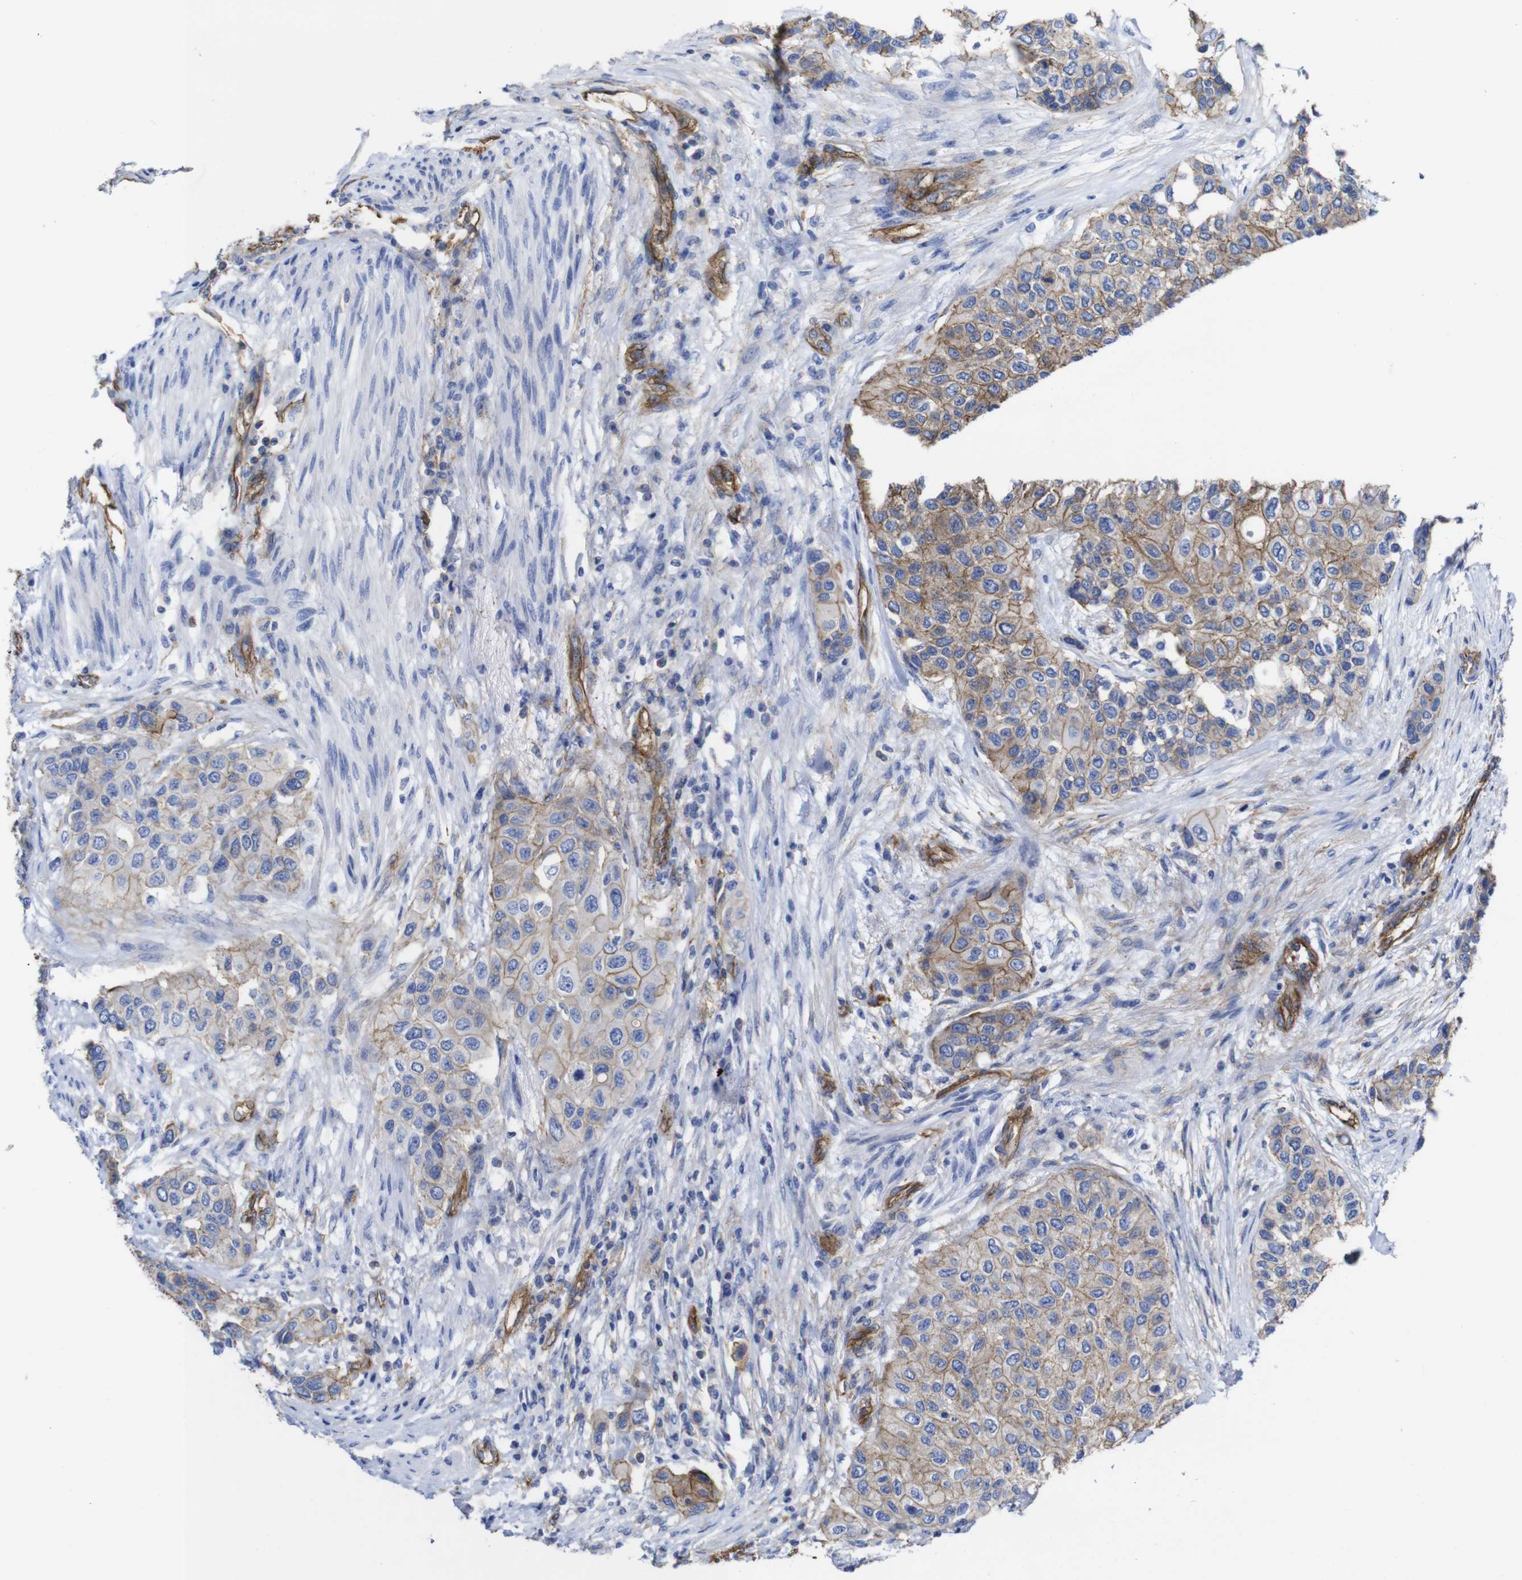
{"staining": {"intensity": "moderate", "quantity": ">75%", "location": "cytoplasmic/membranous"}, "tissue": "urothelial cancer", "cell_type": "Tumor cells", "image_type": "cancer", "snomed": [{"axis": "morphology", "description": "Urothelial carcinoma, High grade"}, {"axis": "topography", "description": "Urinary bladder"}], "caption": "Urothelial cancer tissue shows moderate cytoplasmic/membranous expression in approximately >75% of tumor cells, visualized by immunohistochemistry. (Brightfield microscopy of DAB IHC at high magnification).", "gene": "SPTBN1", "patient": {"sex": "female", "age": 56}}